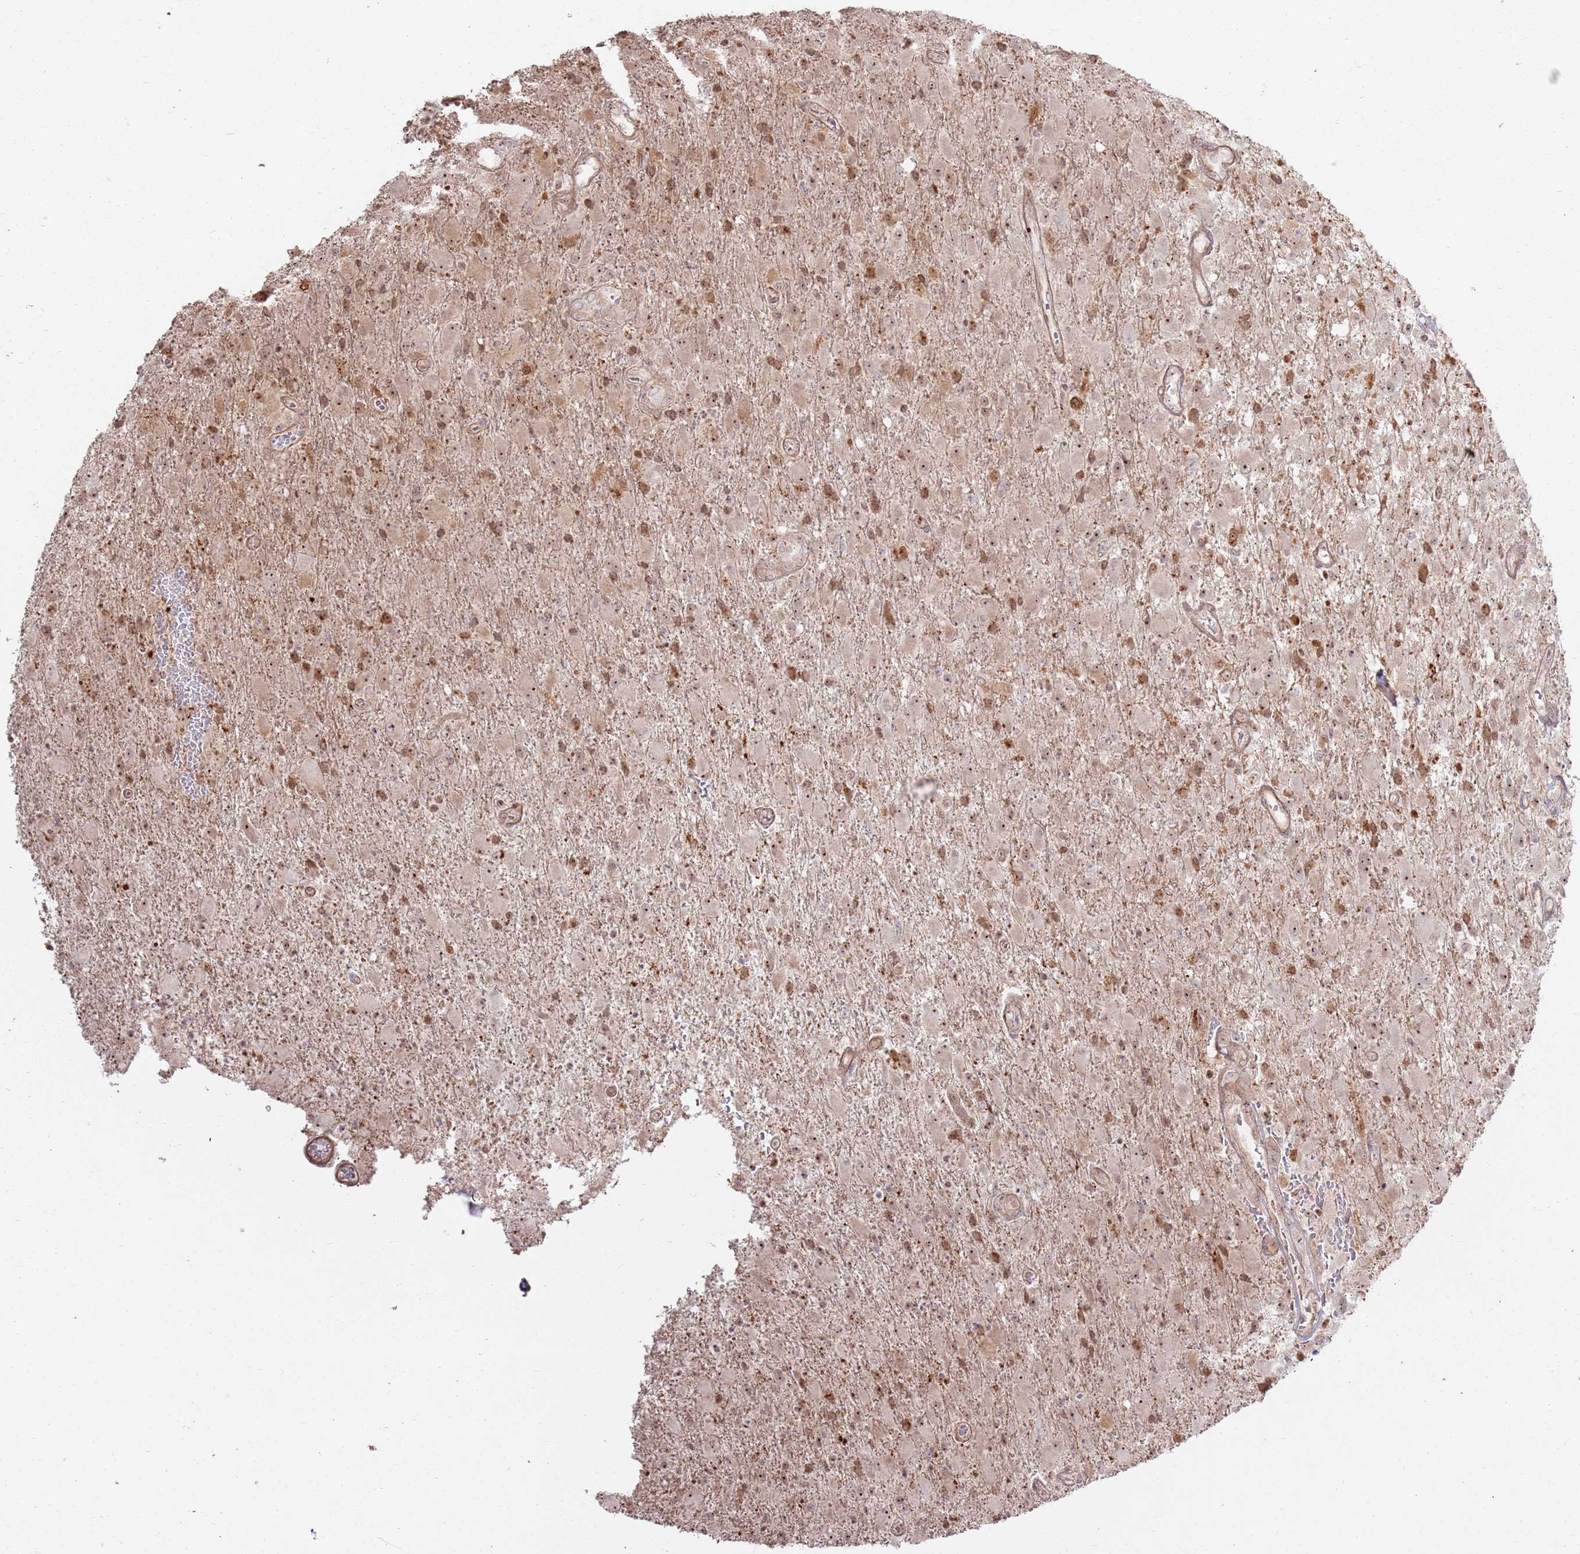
{"staining": {"intensity": "moderate", "quantity": "25%-75%", "location": "cytoplasmic/membranous,nuclear"}, "tissue": "glioma", "cell_type": "Tumor cells", "image_type": "cancer", "snomed": [{"axis": "morphology", "description": "Glioma, malignant, Low grade"}, {"axis": "topography", "description": "Brain"}], "caption": "Immunohistochemical staining of human low-grade glioma (malignant) displays medium levels of moderate cytoplasmic/membranous and nuclear expression in about 25%-75% of tumor cells.", "gene": "CNPY1", "patient": {"sex": "male", "age": 65}}